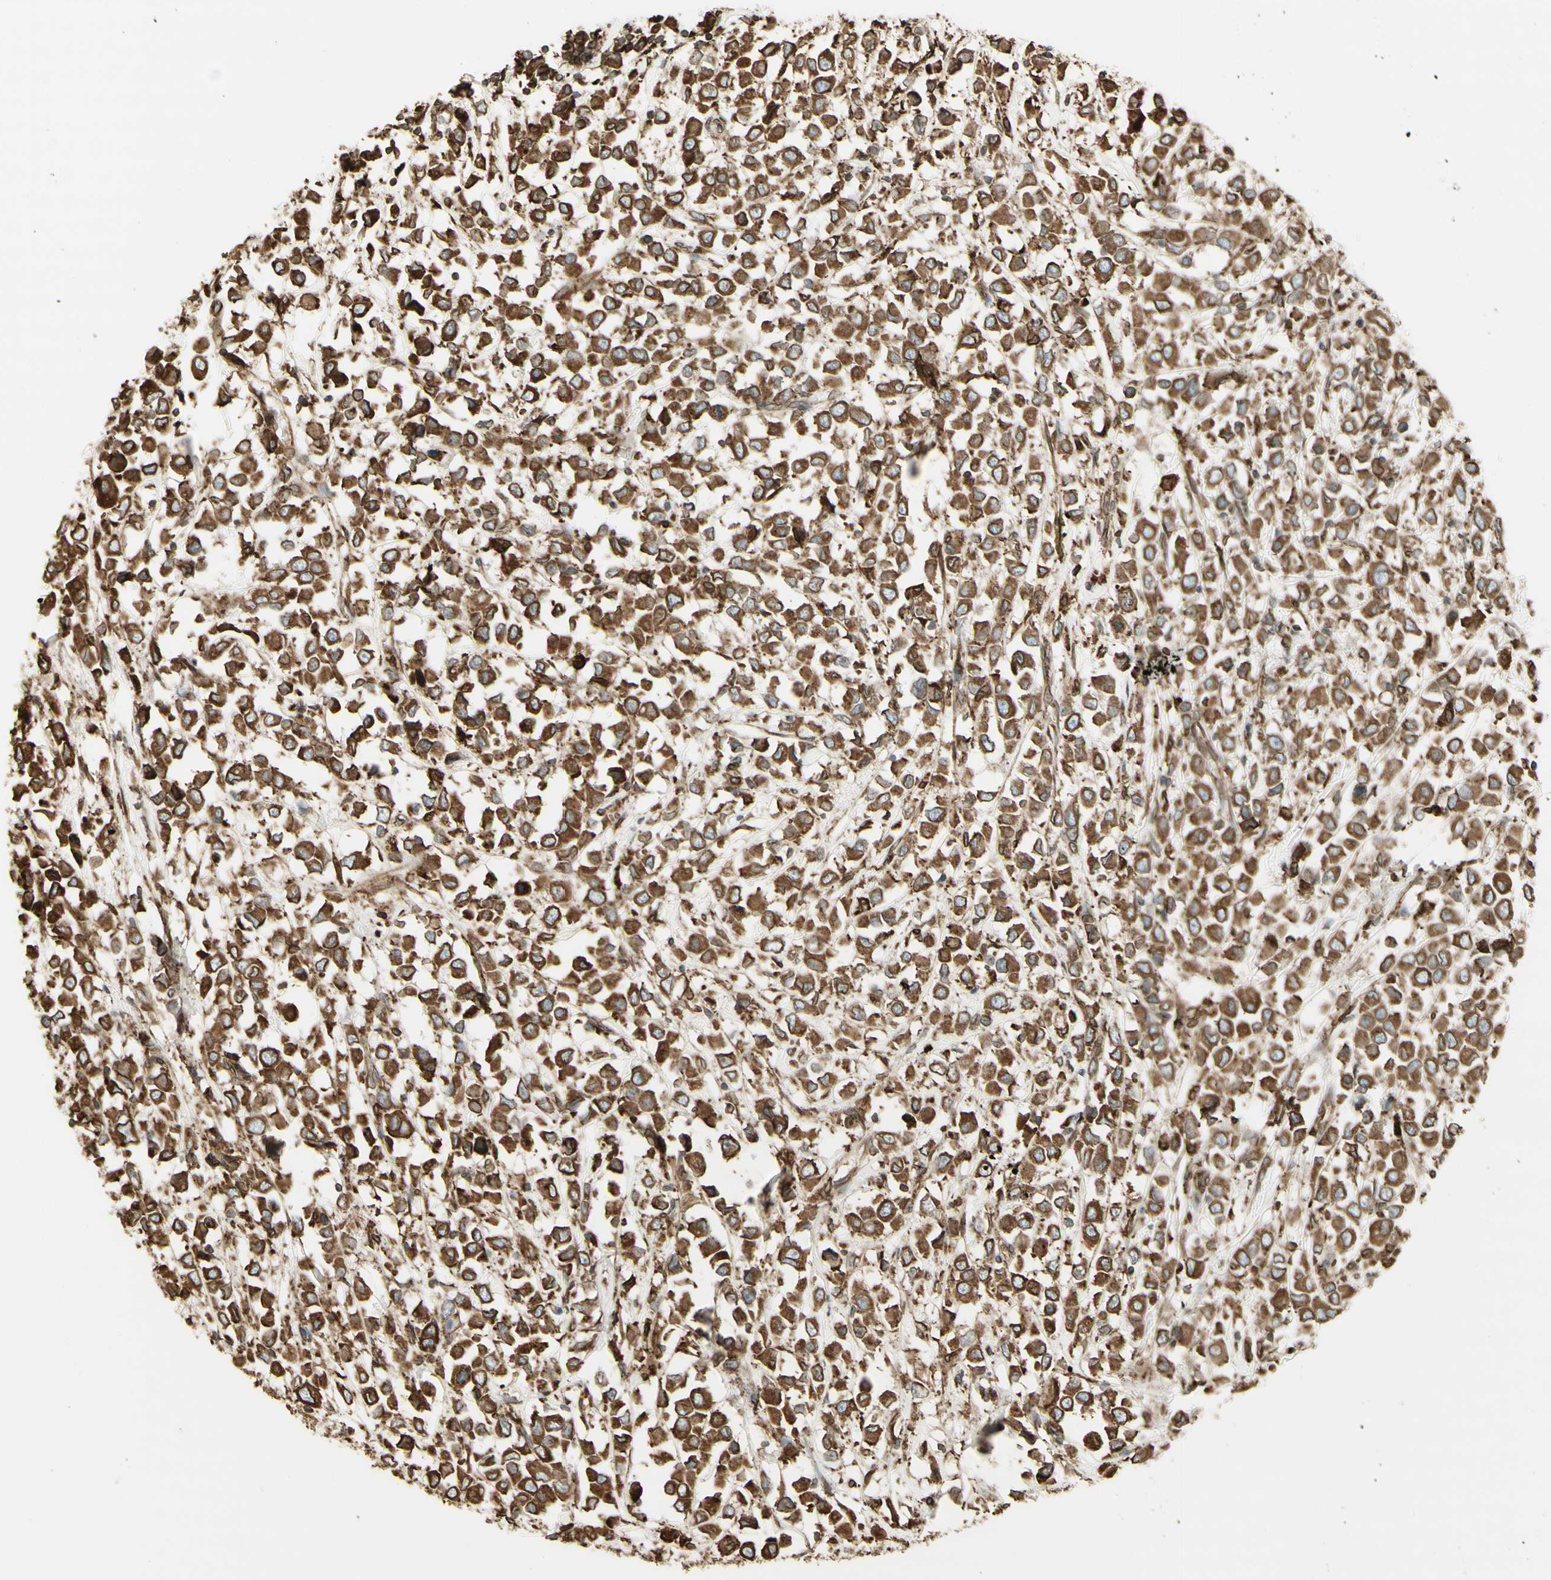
{"staining": {"intensity": "moderate", "quantity": ">75%", "location": "cytoplasmic/membranous"}, "tissue": "breast cancer", "cell_type": "Tumor cells", "image_type": "cancer", "snomed": [{"axis": "morphology", "description": "Duct carcinoma"}, {"axis": "topography", "description": "Breast"}], "caption": "Breast cancer tissue exhibits moderate cytoplasmic/membranous expression in about >75% of tumor cells (brown staining indicates protein expression, while blue staining denotes nuclei).", "gene": "CANX", "patient": {"sex": "female", "age": 61}}